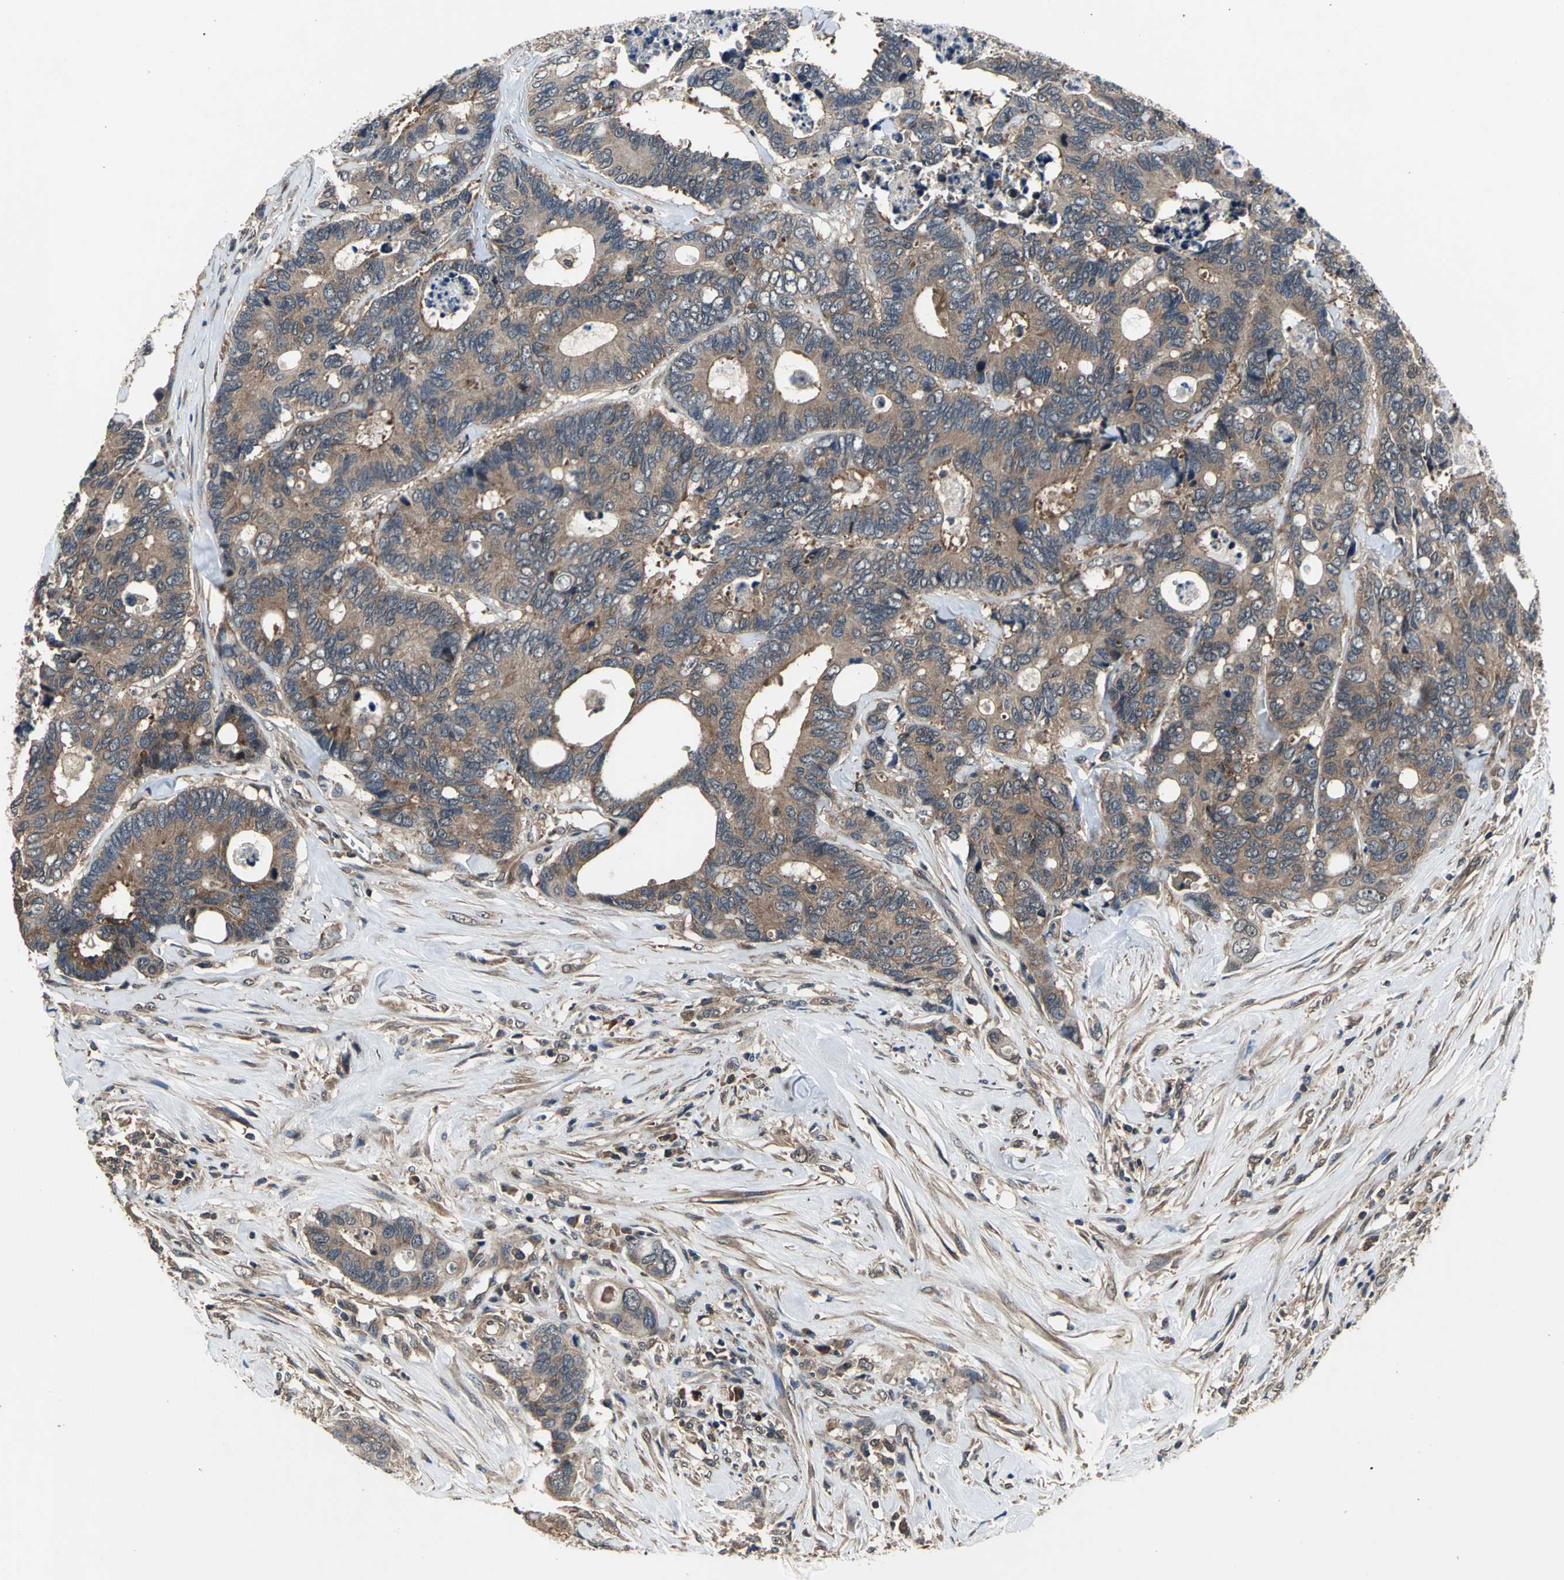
{"staining": {"intensity": "moderate", "quantity": ">75%", "location": "cytoplasmic/membranous"}, "tissue": "colorectal cancer", "cell_type": "Tumor cells", "image_type": "cancer", "snomed": [{"axis": "morphology", "description": "Adenocarcinoma, NOS"}, {"axis": "topography", "description": "Rectum"}], "caption": "This image shows IHC staining of human colorectal cancer (adenocarcinoma), with medium moderate cytoplasmic/membranous staining in approximately >75% of tumor cells.", "gene": "EIF2B2", "patient": {"sex": "male", "age": 55}}